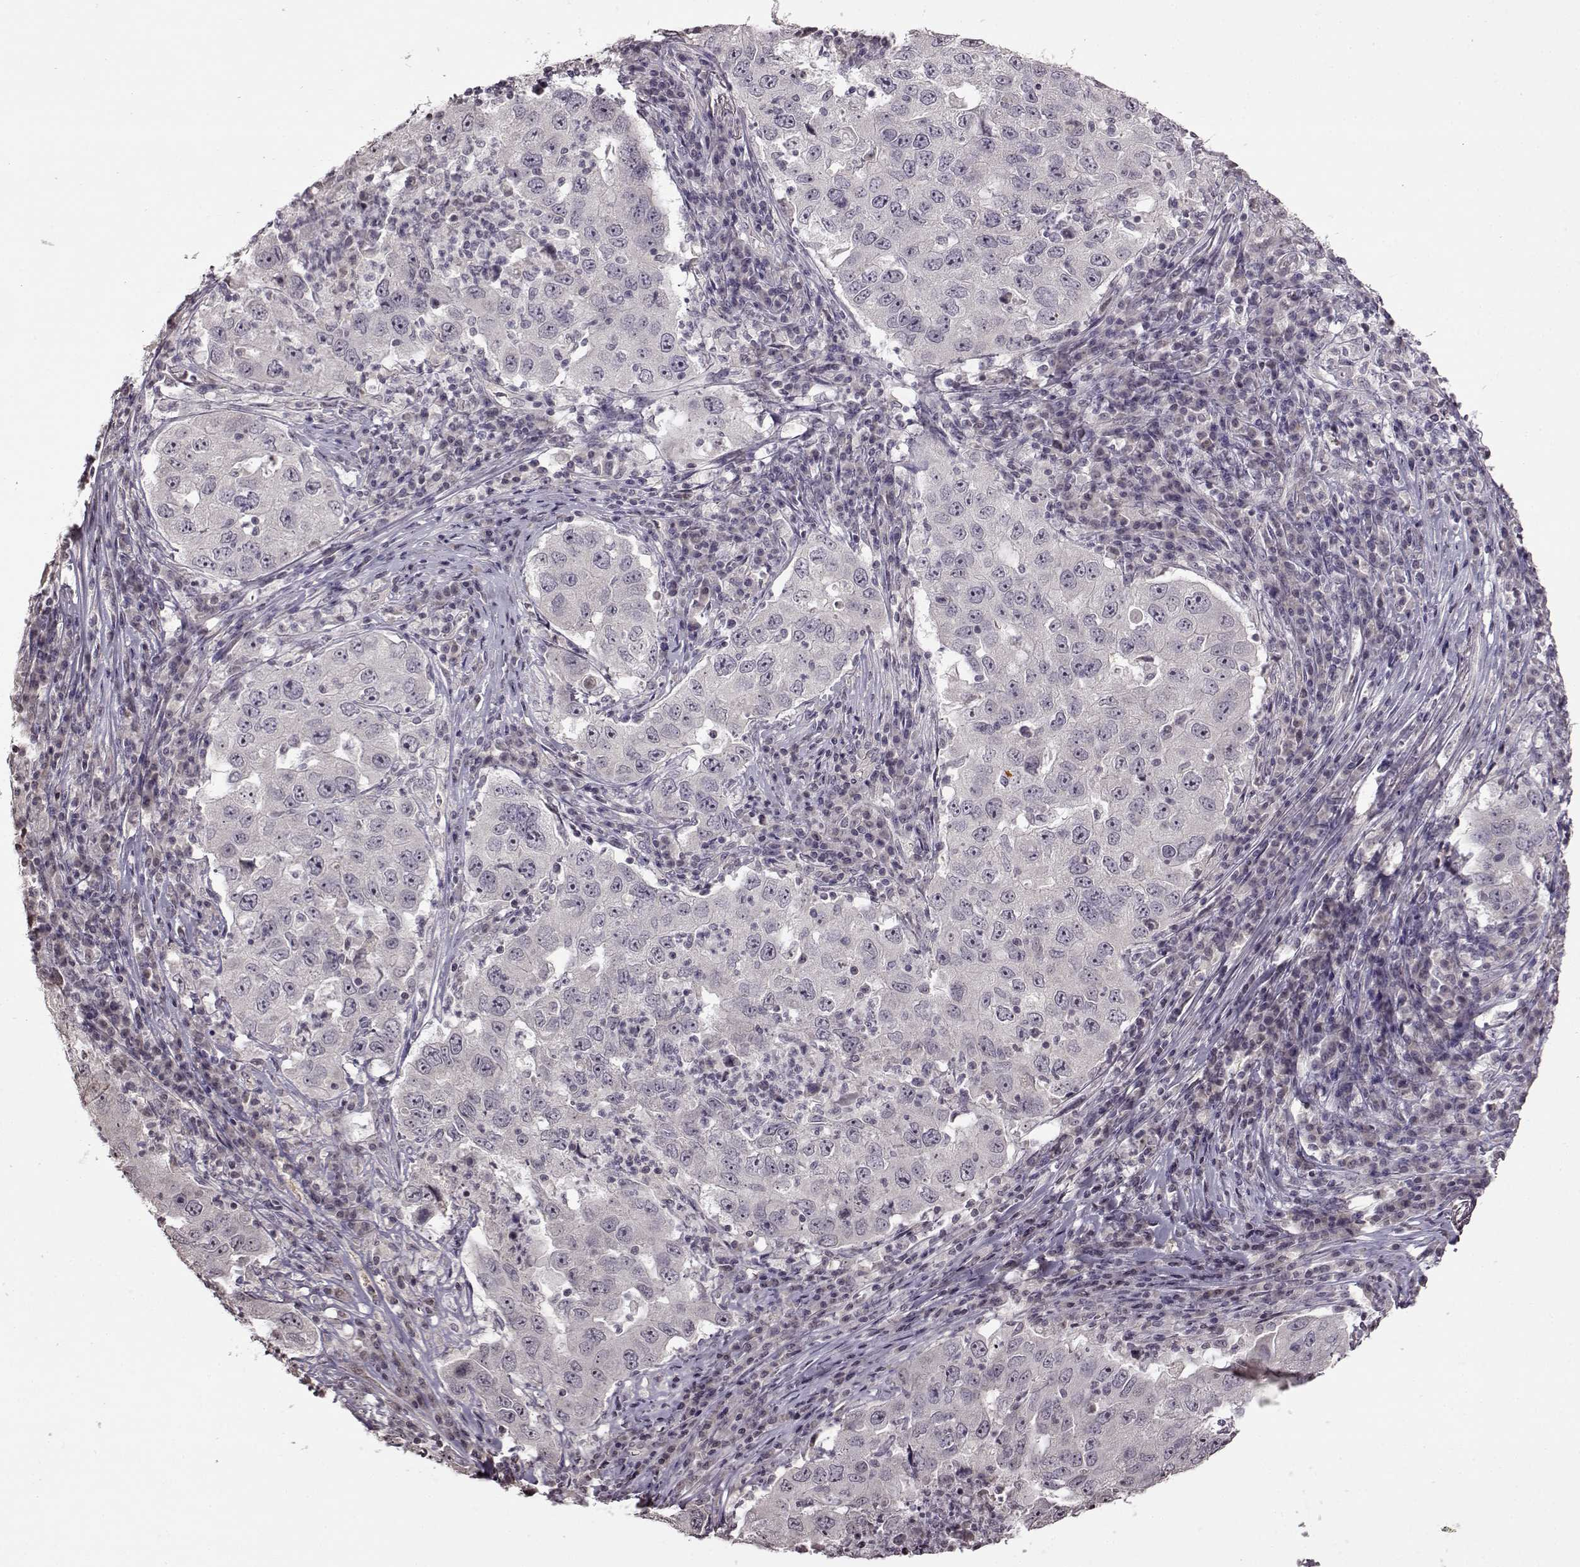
{"staining": {"intensity": "negative", "quantity": "none", "location": "none"}, "tissue": "lung cancer", "cell_type": "Tumor cells", "image_type": "cancer", "snomed": [{"axis": "morphology", "description": "Adenocarcinoma, NOS"}, {"axis": "topography", "description": "Lung"}], "caption": "Lung adenocarcinoma was stained to show a protein in brown. There is no significant staining in tumor cells.", "gene": "FSHB", "patient": {"sex": "male", "age": 73}}